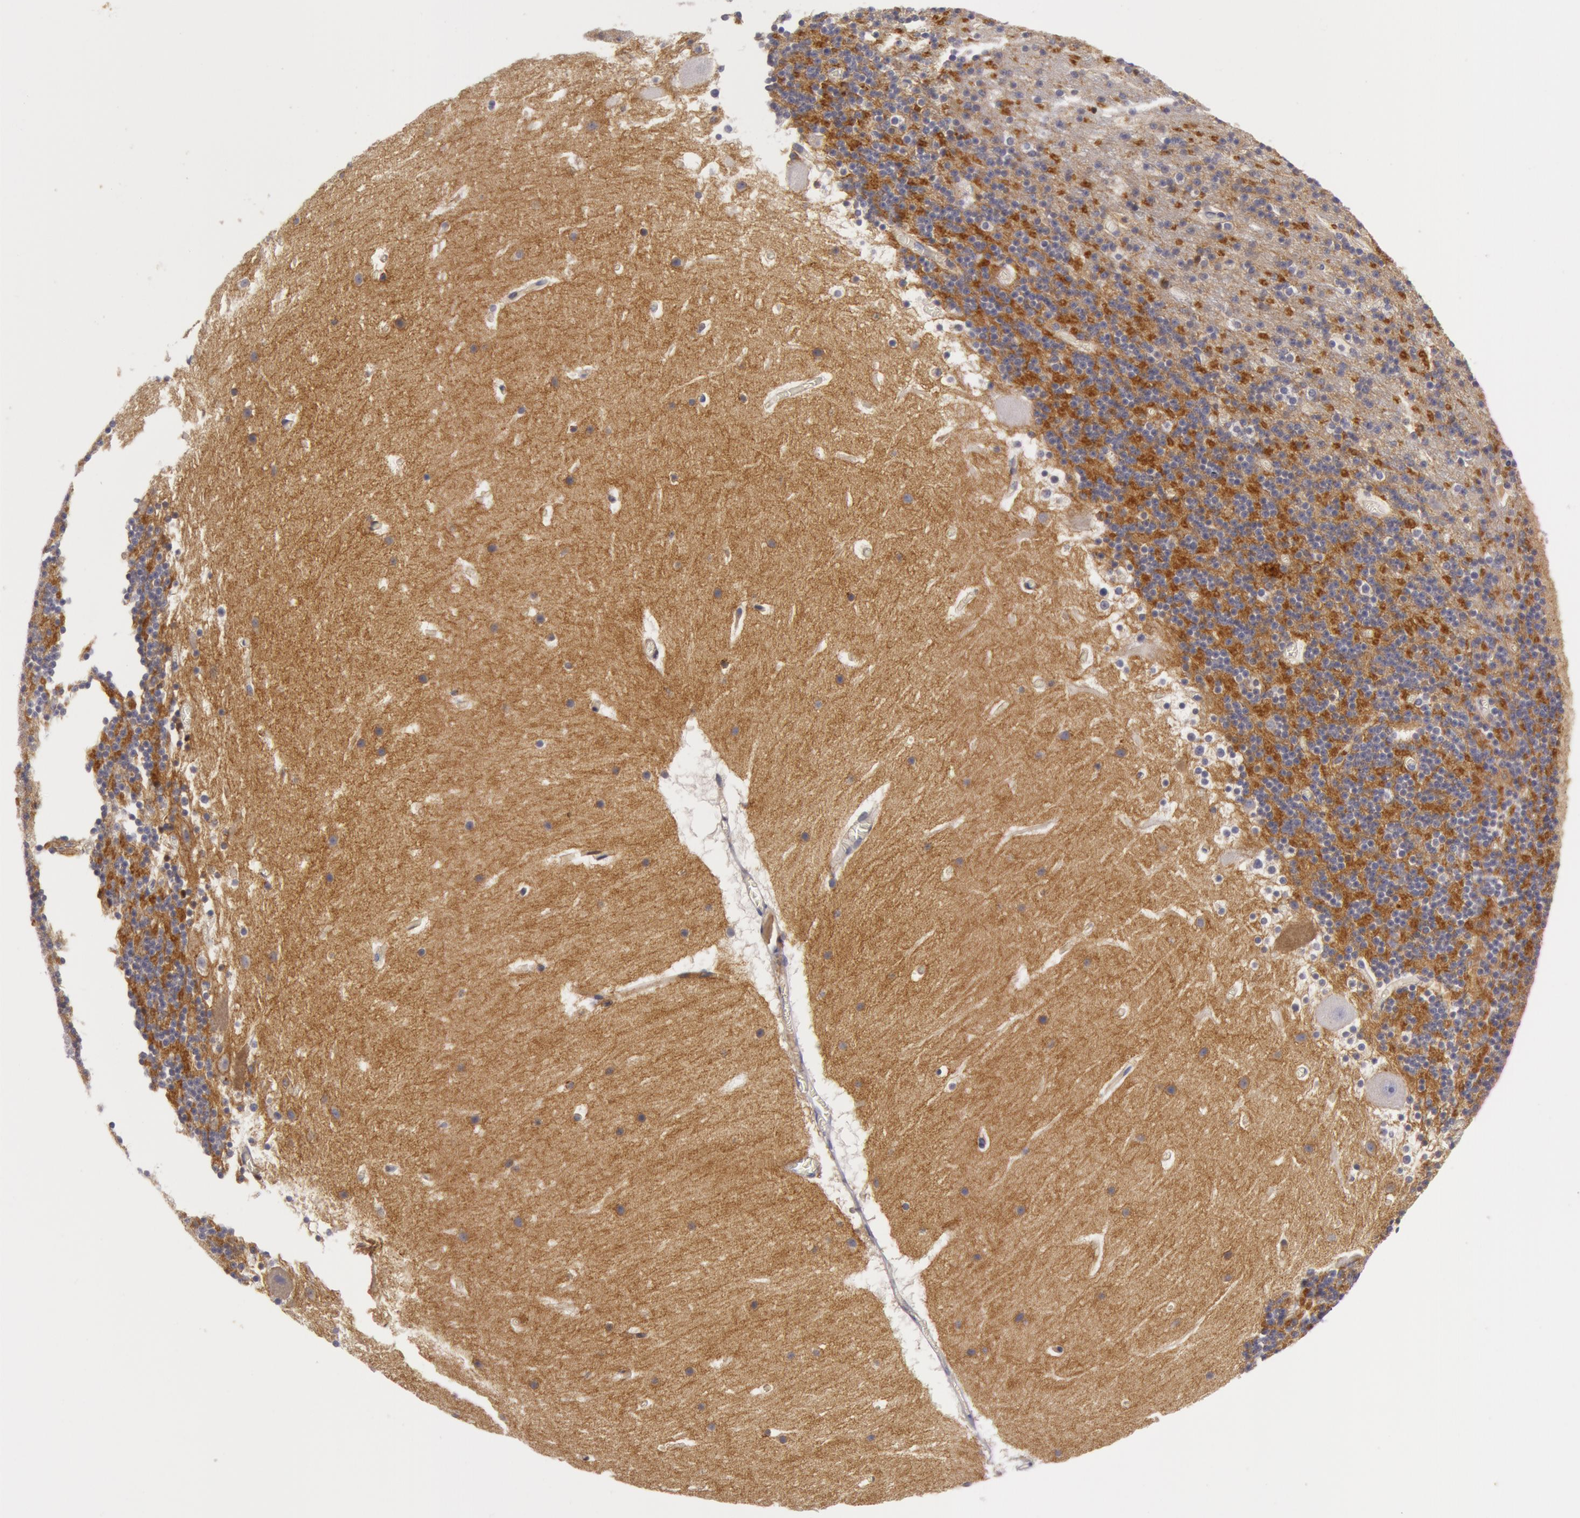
{"staining": {"intensity": "negative", "quantity": "none", "location": "none"}, "tissue": "cerebellum", "cell_type": "Cells in granular layer", "image_type": "normal", "snomed": [{"axis": "morphology", "description": "Normal tissue, NOS"}, {"axis": "topography", "description": "Cerebellum"}], "caption": "Immunohistochemical staining of benign human cerebellum shows no significant positivity in cells in granular layer. (DAB (3,3'-diaminobenzidine) IHC visualized using brightfield microscopy, high magnification).", "gene": "NLGN4X", "patient": {"sex": "male", "age": 45}}